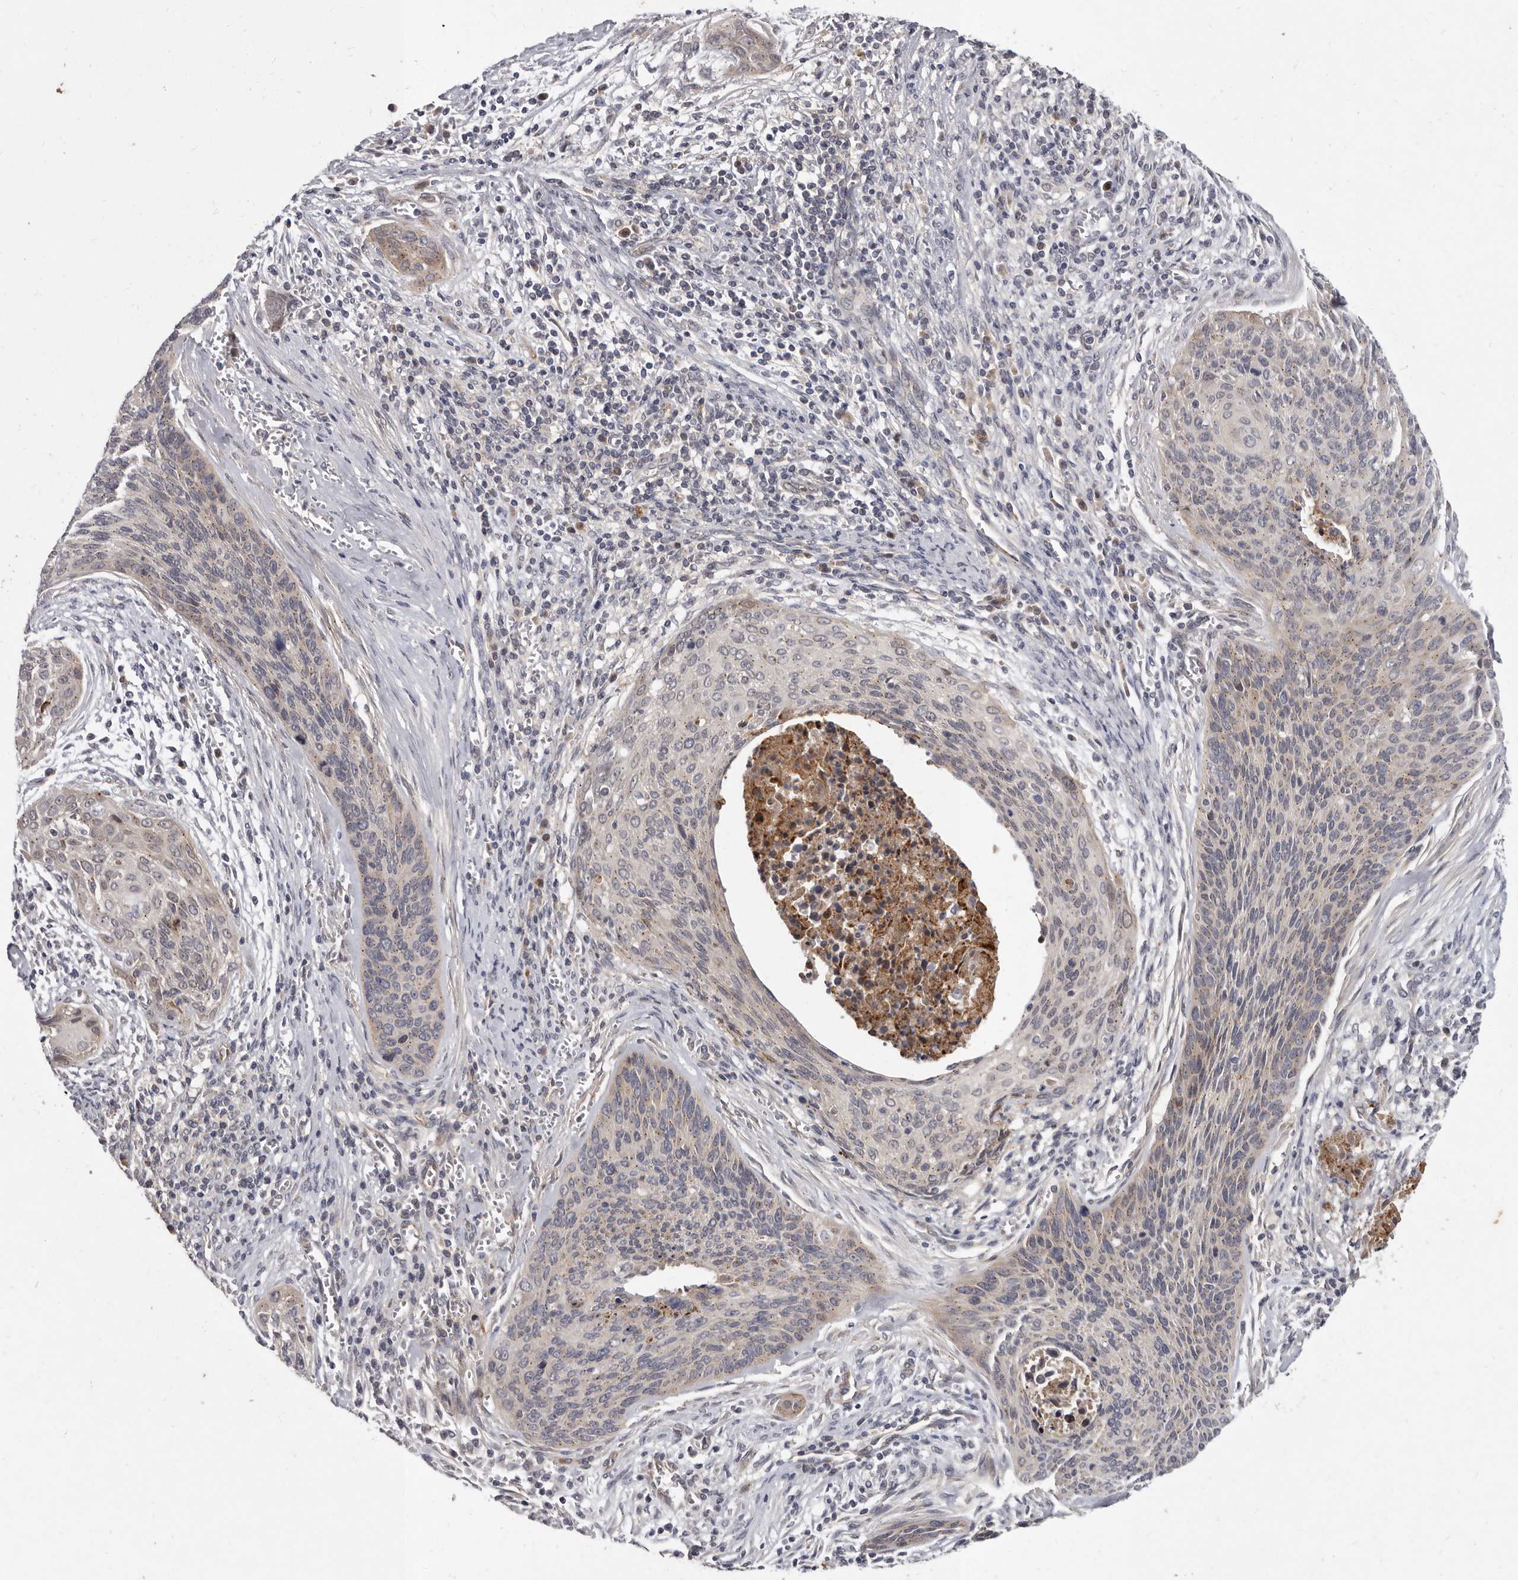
{"staining": {"intensity": "negative", "quantity": "none", "location": "none"}, "tissue": "cervical cancer", "cell_type": "Tumor cells", "image_type": "cancer", "snomed": [{"axis": "morphology", "description": "Squamous cell carcinoma, NOS"}, {"axis": "topography", "description": "Cervix"}], "caption": "This is a image of immunohistochemistry (IHC) staining of cervical cancer (squamous cell carcinoma), which shows no staining in tumor cells.", "gene": "SLC22A1", "patient": {"sex": "female", "age": 55}}